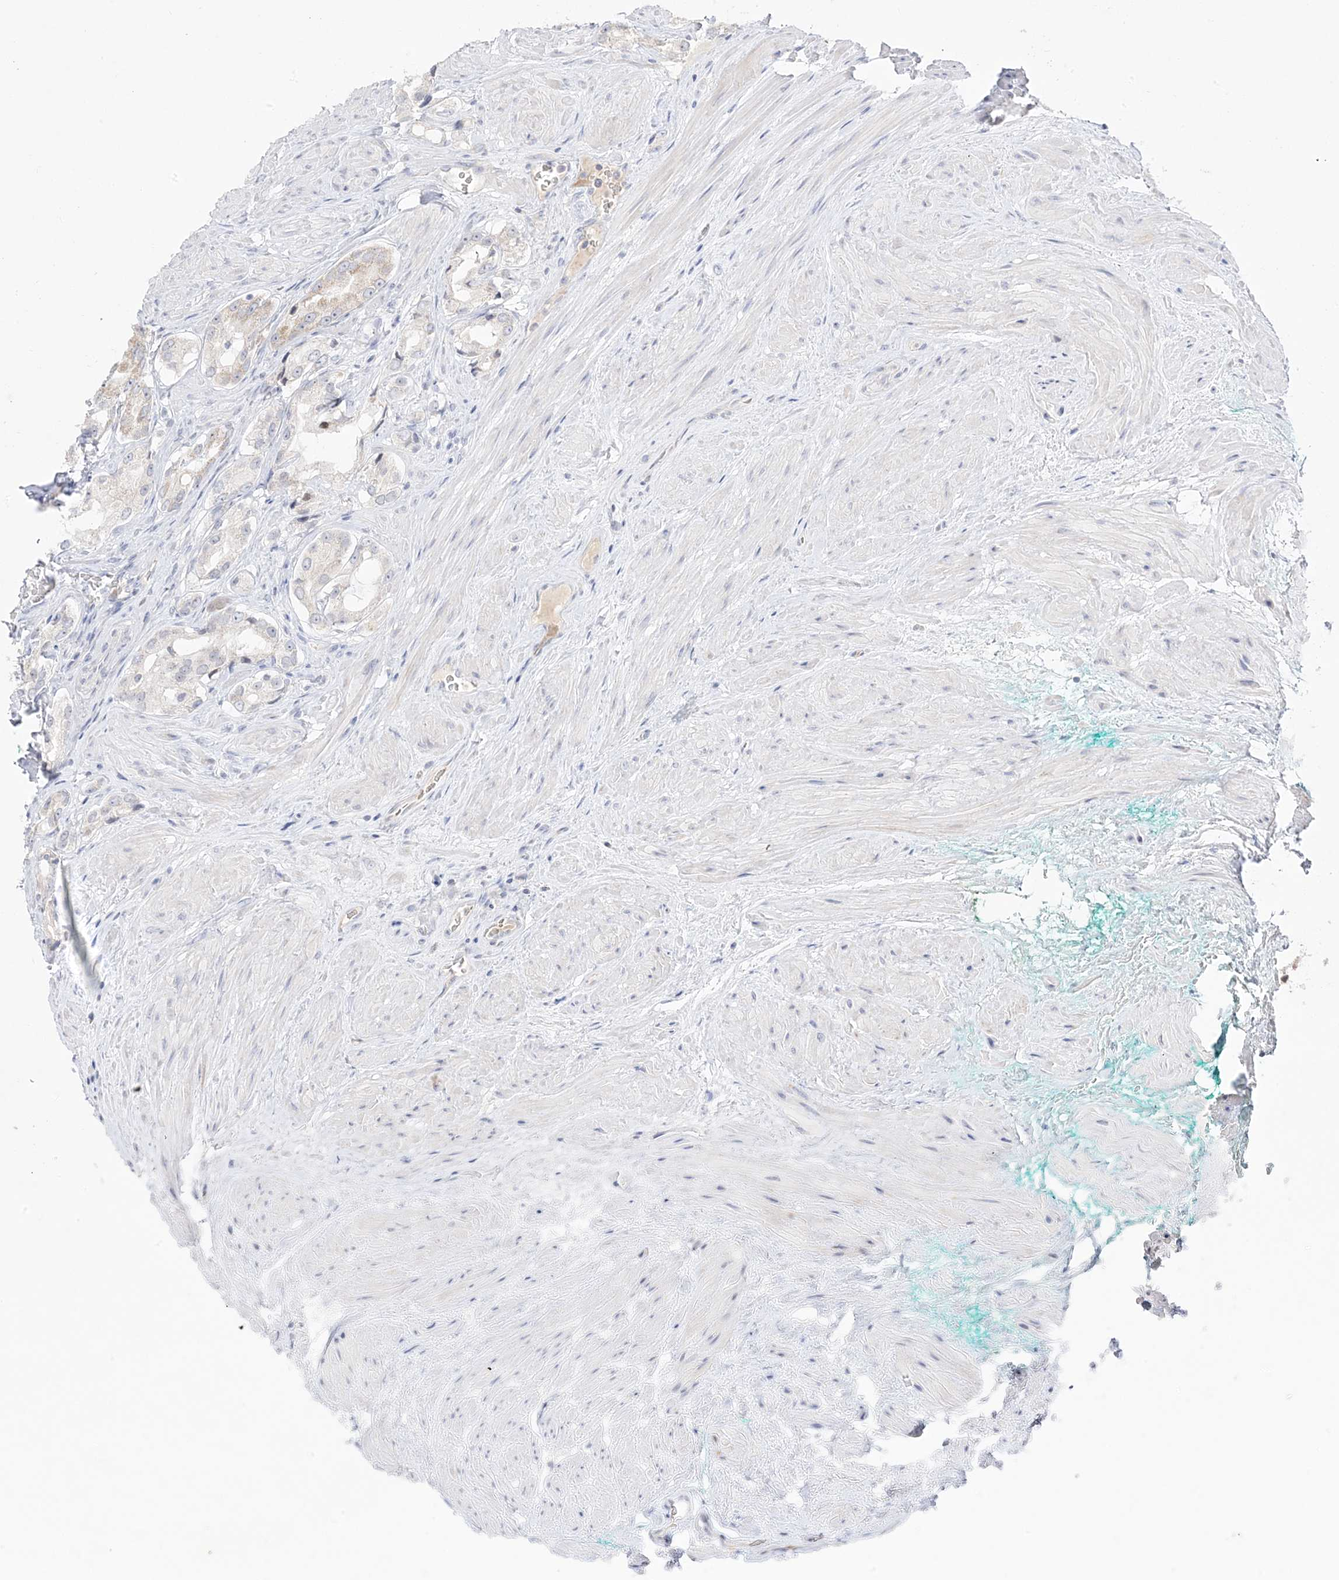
{"staining": {"intensity": "negative", "quantity": "none", "location": "none"}, "tissue": "prostate cancer", "cell_type": "Tumor cells", "image_type": "cancer", "snomed": [{"axis": "morphology", "description": "Adenocarcinoma, Low grade"}, {"axis": "topography", "description": "Prostate"}], "caption": "The immunohistochemistry (IHC) micrograph has no significant positivity in tumor cells of prostate cancer tissue.", "gene": "TRANK1", "patient": {"sex": "male", "age": 54}}